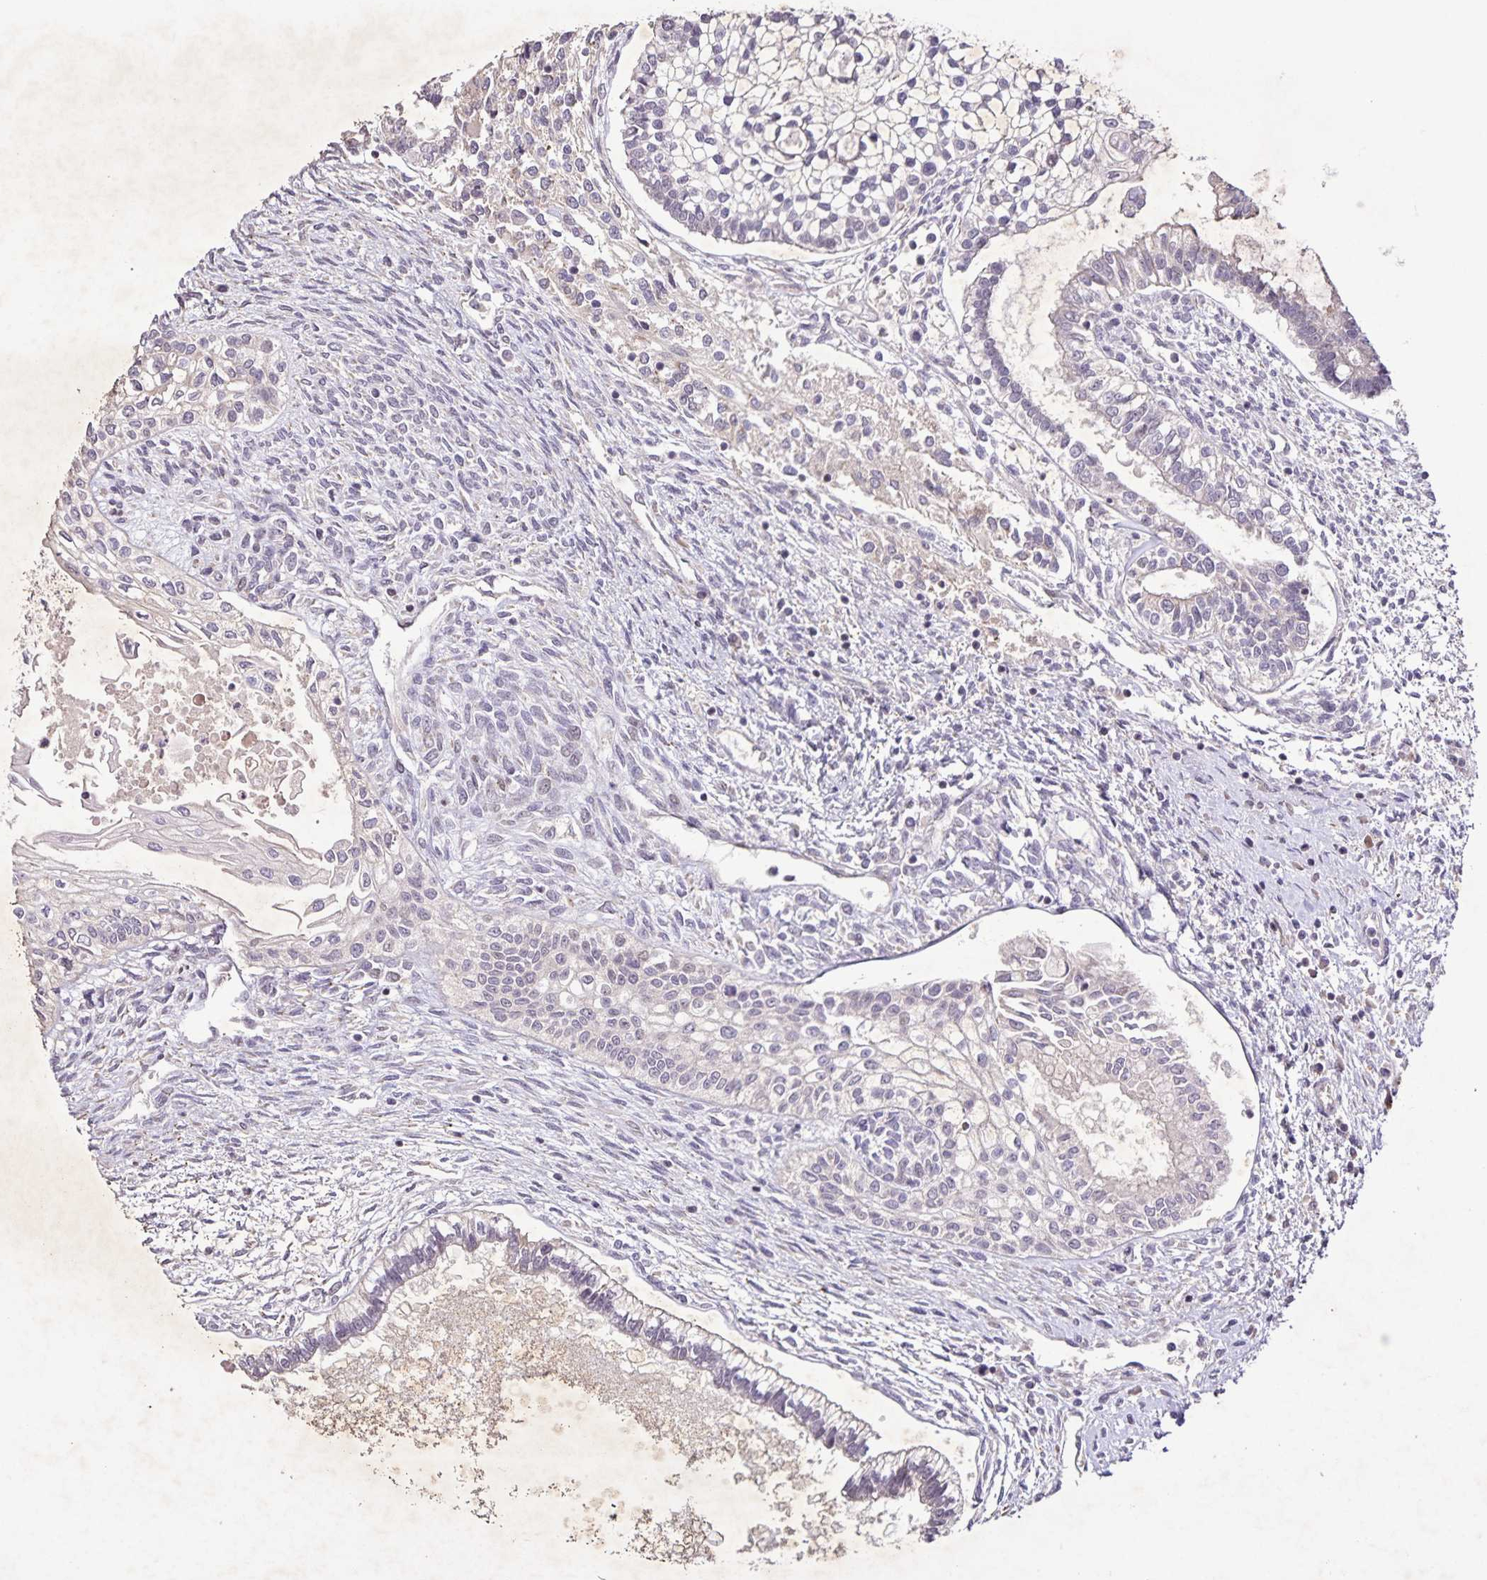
{"staining": {"intensity": "negative", "quantity": "none", "location": "none"}, "tissue": "testis cancer", "cell_type": "Tumor cells", "image_type": "cancer", "snomed": [{"axis": "morphology", "description": "Carcinoma, Embryonal, NOS"}, {"axis": "topography", "description": "Testis"}], "caption": "High magnification brightfield microscopy of testis embryonal carcinoma stained with DAB (3,3'-diaminobenzidine) (brown) and counterstained with hematoxylin (blue): tumor cells show no significant positivity.", "gene": "GDF2", "patient": {"sex": "male", "age": 37}}